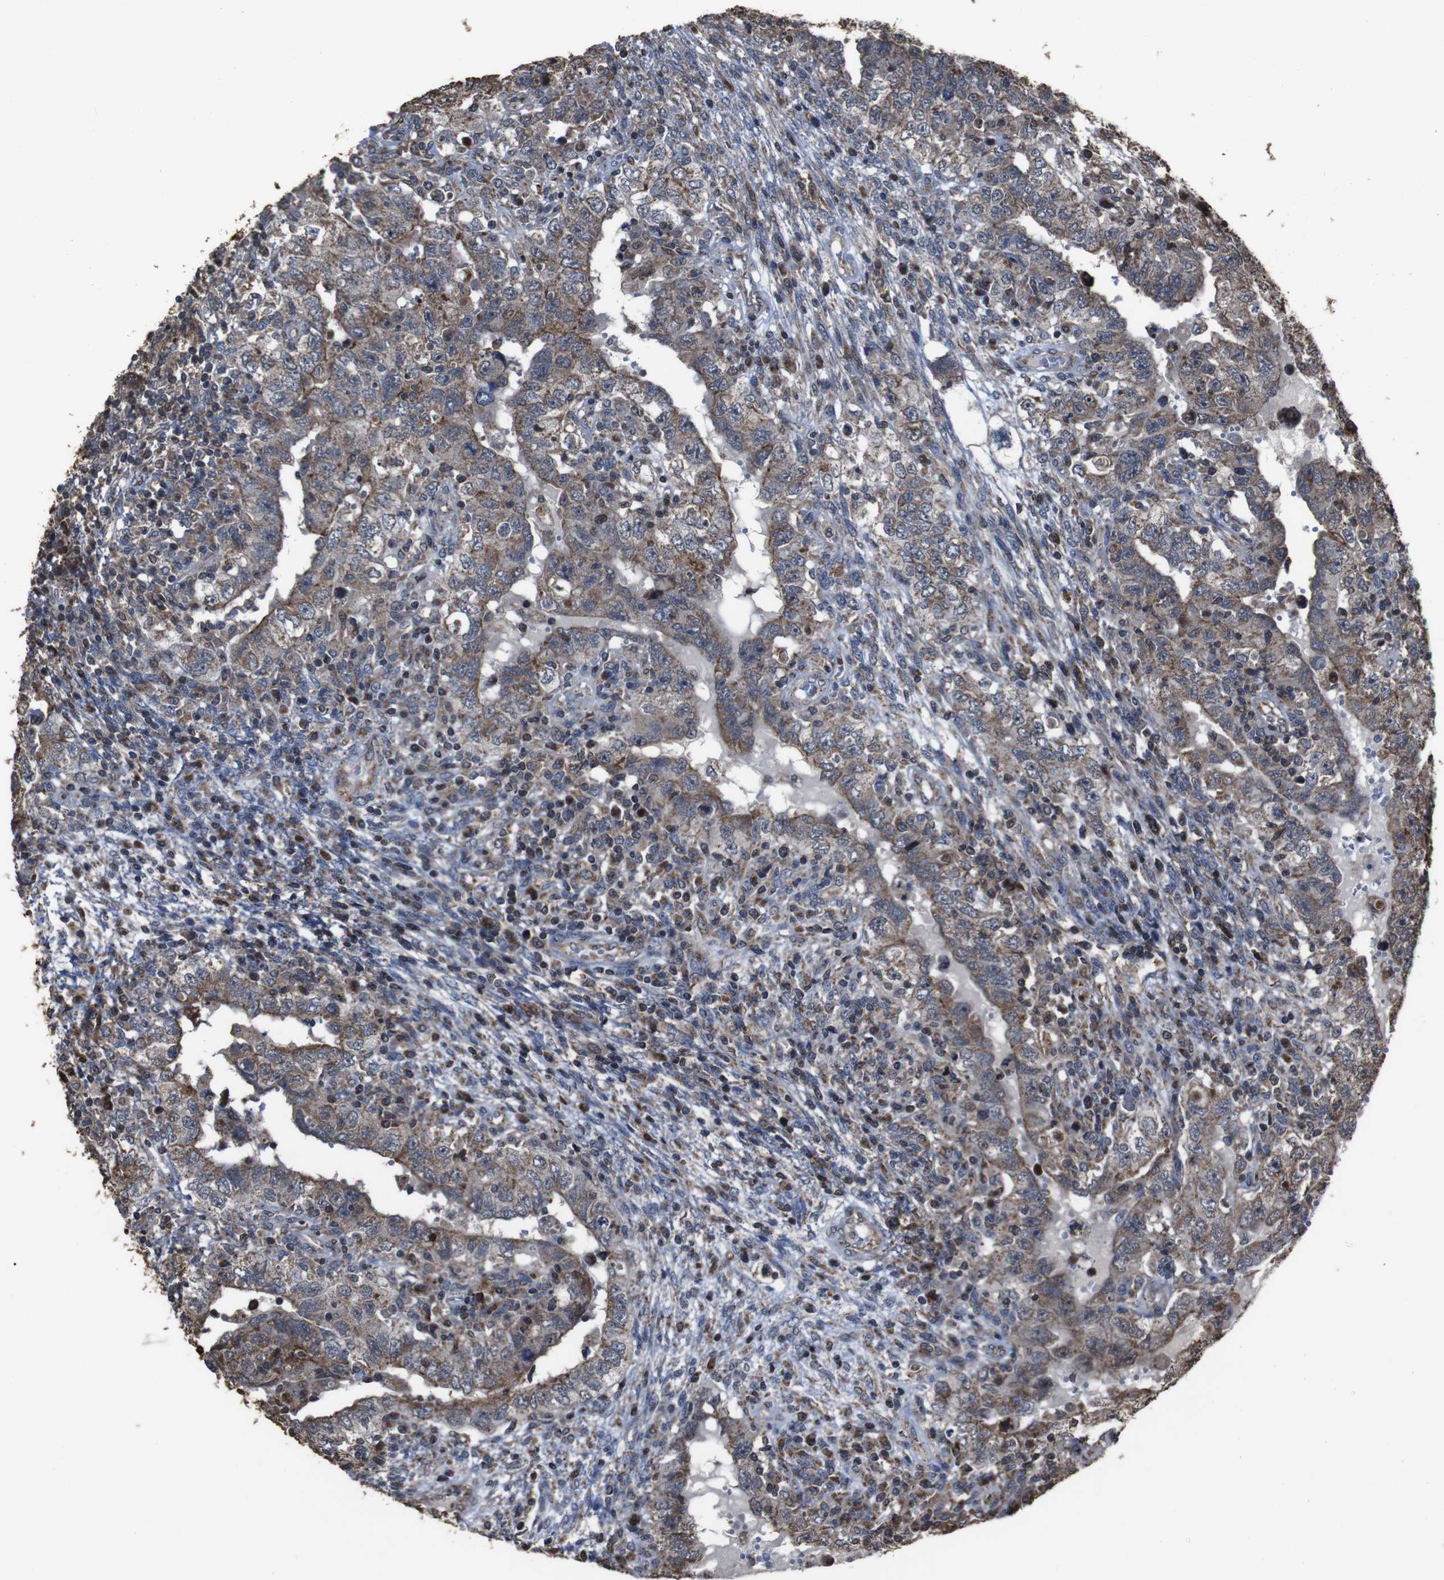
{"staining": {"intensity": "moderate", "quantity": ">75%", "location": "cytoplasmic/membranous"}, "tissue": "testis cancer", "cell_type": "Tumor cells", "image_type": "cancer", "snomed": [{"axis": "morphology", "description": "Carcinoma, Embryonal, NOS"}, {"axis": "topography", "description": "Testis"}], "caption": "Protein expression analysis of embryonal carcinoma (testis) exhibits moderate cytoplasmic/membranous staining in approximately >75% of tumor cells.", "gene": "SNN", "patient": {"sex": "male", "age": 26}}